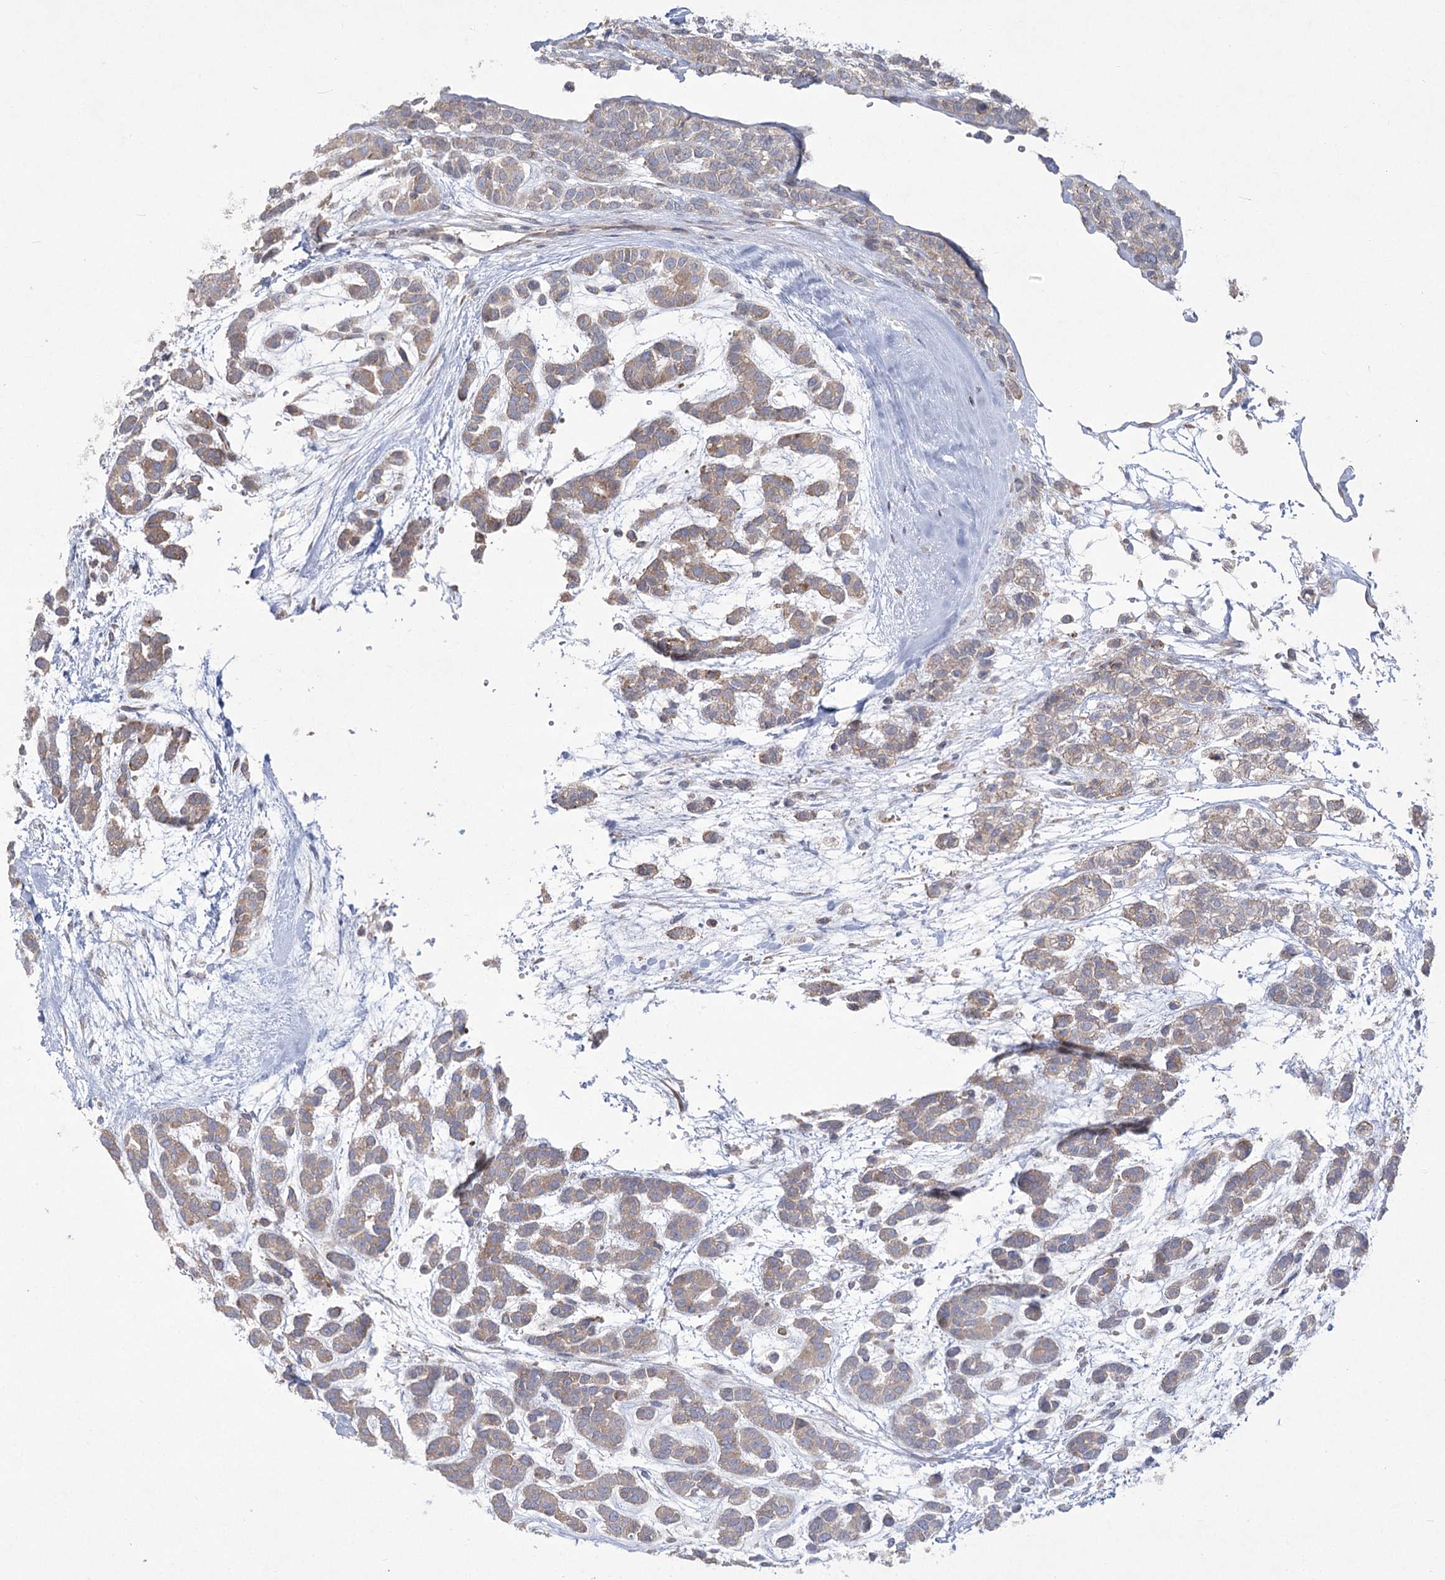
{"staining": {"intensity": "weak", "quantity": ">75%", "location": "cytoplasmic/membranous"}, "tissue": "head and neck cancer", "cell_type": "Tumor cells", "image_type": "cancer", "snomed": [{"axis": "morphology", "description": "Adenocarcinoma, NOS"}, {"axis": "morphology", "description": "Adenoma, NOS"}, {"axis": "topography", "description": "Head-Neck"}], "caption": "Immunohistochemical staining of human head and neck cancer shows low levels of weak cytoplasmic/membranous protein staining in approximately >75% of tumor cells. (DAB (3,3'-diaminobenzidine) = brown stain, brightfield microscopy at high magnification).", "gene": "CAMTA1", "patient": {"sex": "female", "age": 55}}